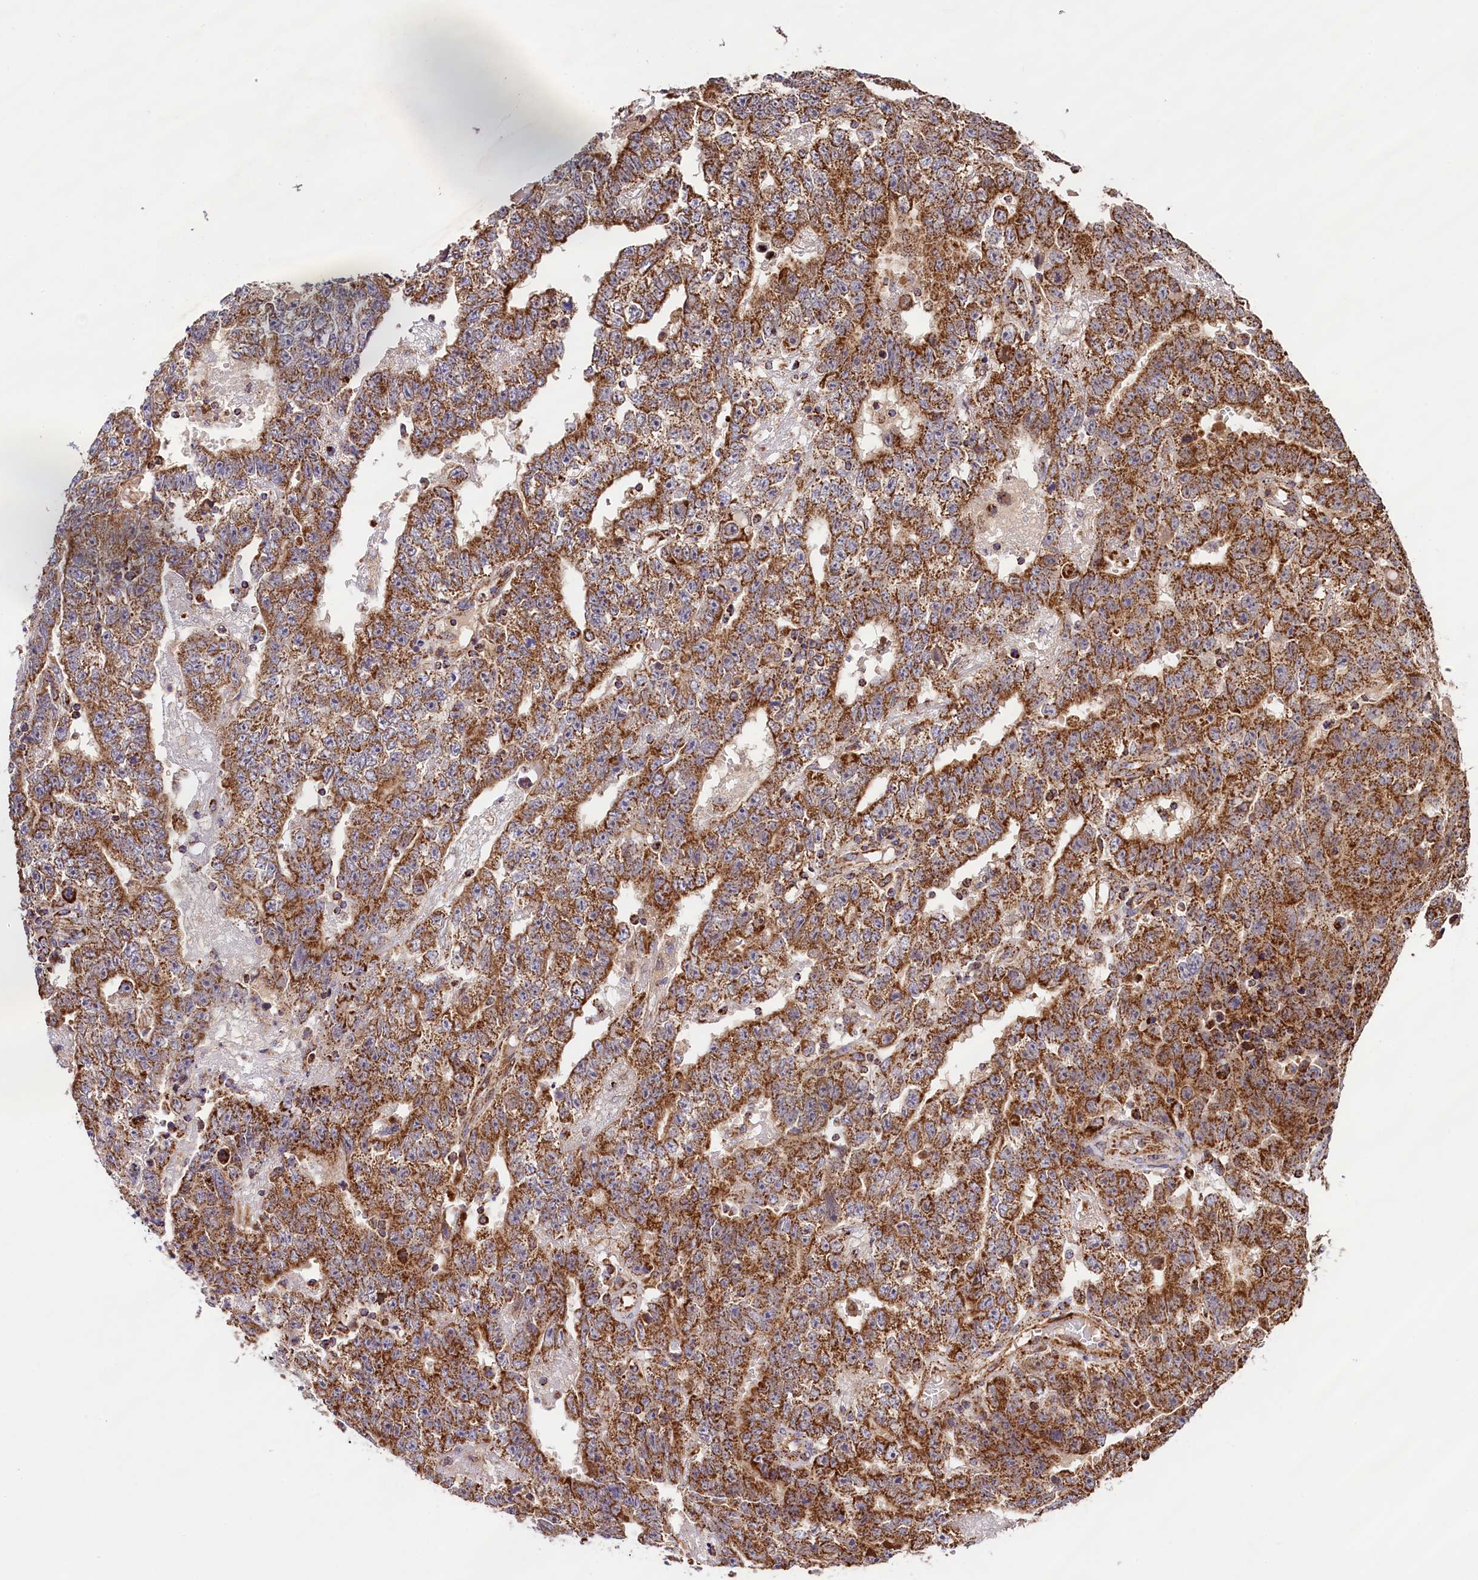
{"staining": {"intensity": "strong", "quantity": ">75%", "location": "cytoplasmic/membranous"}, "tissue": "testis cancer", "cell_type": "Tumor cells", "image_type": "cancer", "snomed": [{"axis": "morphology", "description": "Carcinoma, Embryonal, NOS"}, {"axis": "topography", "description": "Testis"}], "caption": "Testis embryonal carcinoma stained with immunohistochemistry (IHC) exhibits strong cytoplasmic/membranous positivity in approximately >75% of tumor cells.", "gene": "CLYBL", "patient": {"sex": "male", "age": 25}}